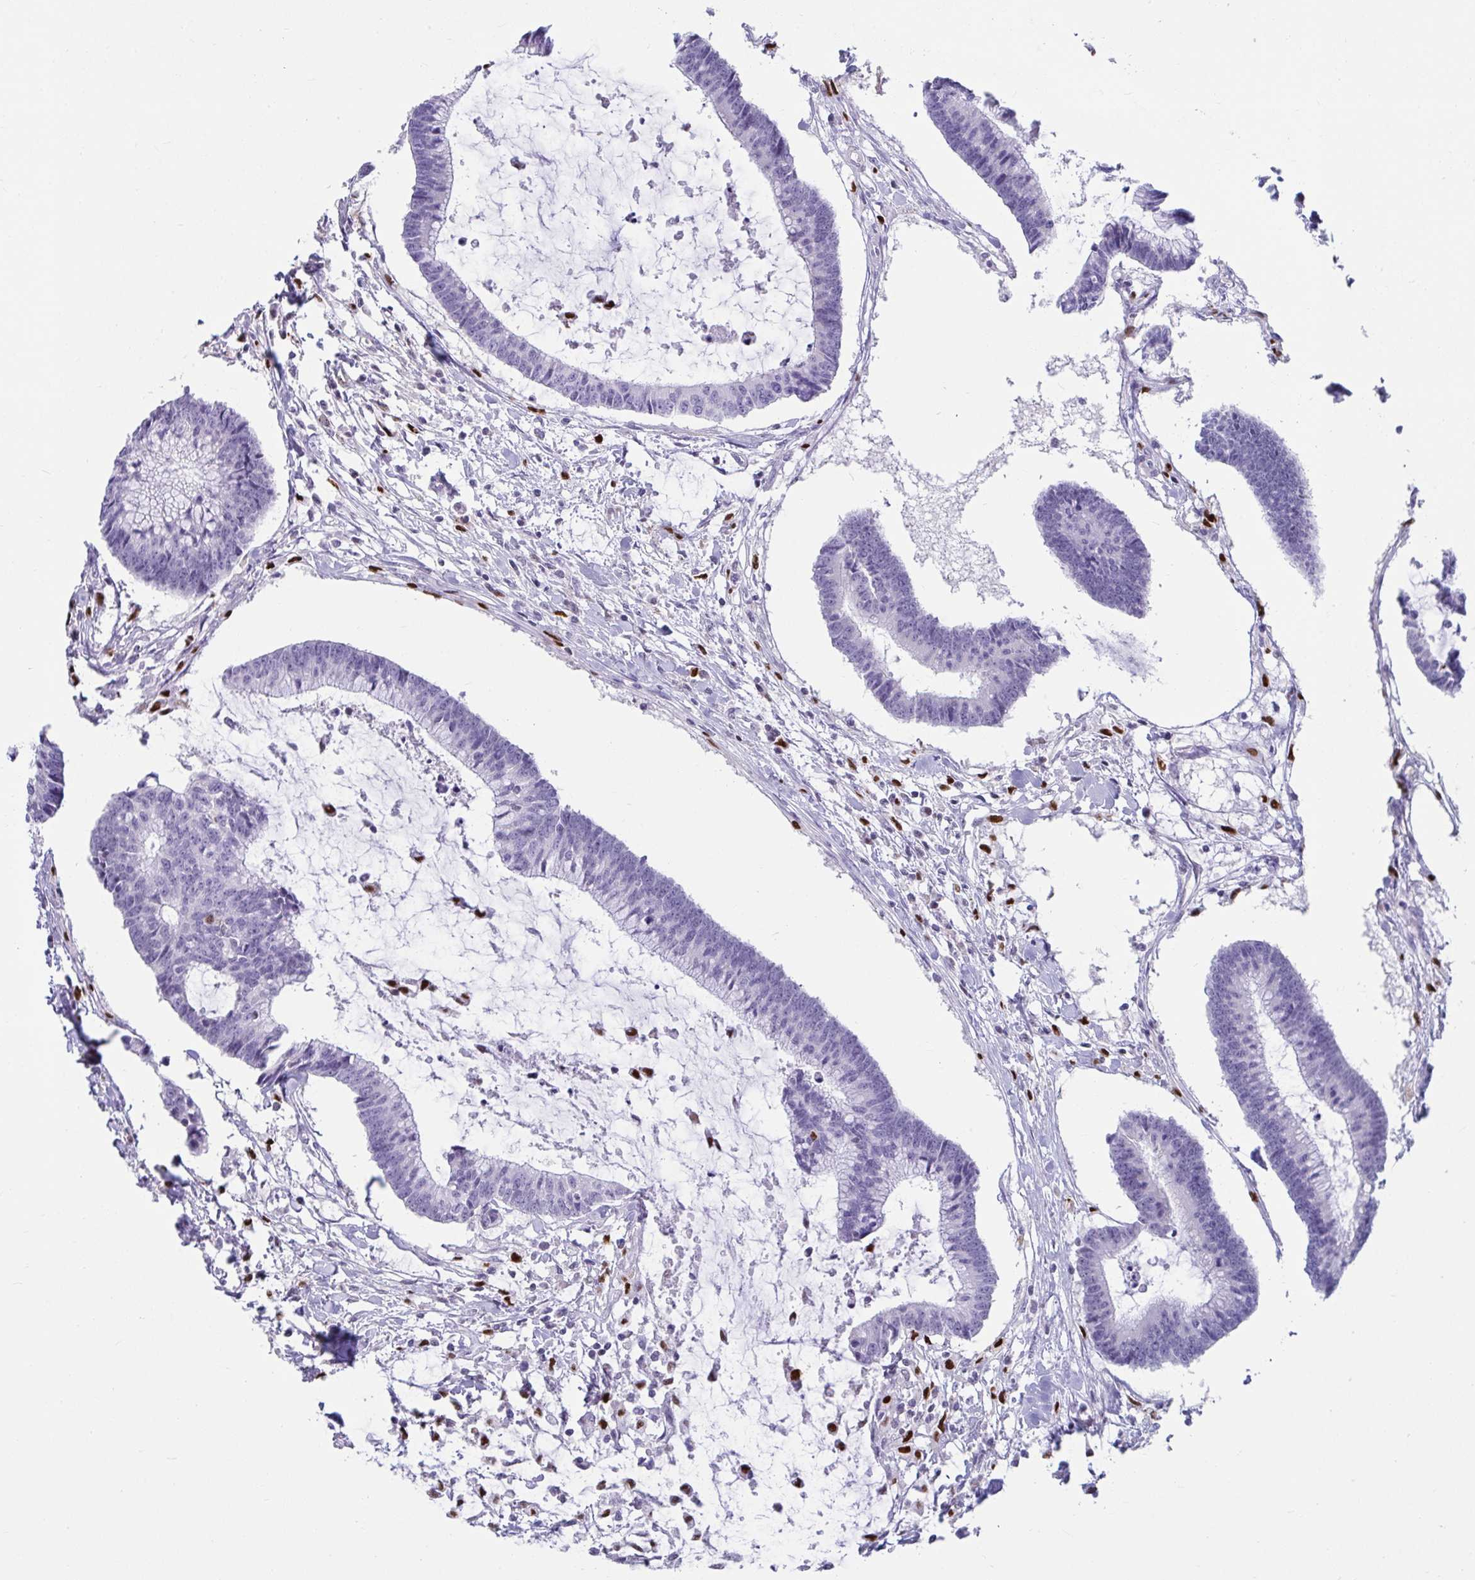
{"staining": {"intensity": "negative", "quantity": "none", "location": "none"}, "tissue": "colorectal cancer", "cell_type": "Tumor cells", "image_type": "cancer", "snomed": [{"axis": "morphology", "description": "Adenocarcinoma, NOS"}, {"axis": "topography", "description": "Colon"}], "caption": "This is an immunohistochemistry photomicrograph of human colorectal adenocarcinoma. There is no staining in tumor cells.", "gene": "ZNF586", "patient": {"sex": "female", "age": 78}}